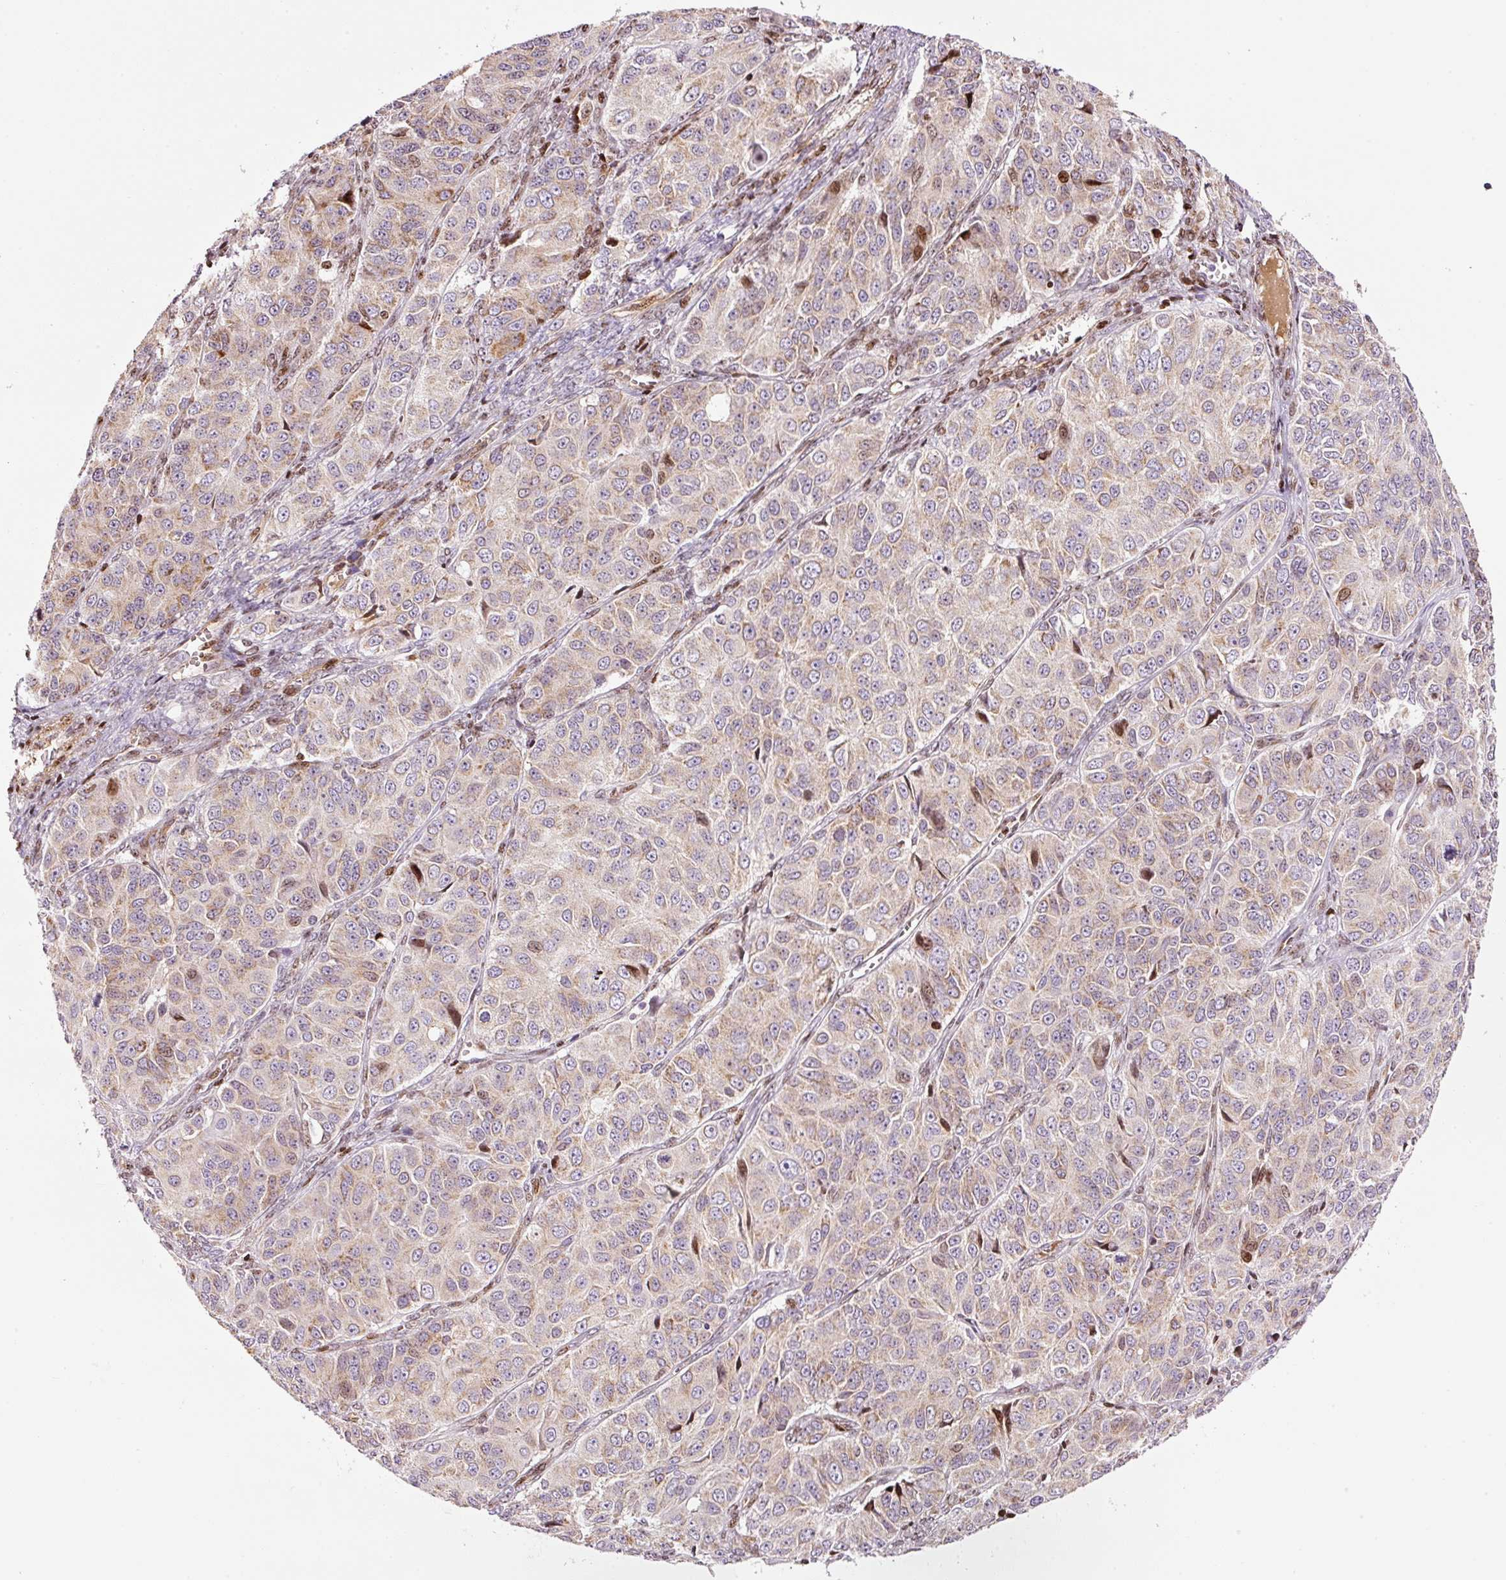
{"staining": {"intensity": "weak", "quantity": "25%-75%", "location": "cytoplasmic/membranous,nuclear"}, "tissue": "ovarian cancer", "cell_type": "Tumor cells", "image_type": "cancer", "snomed": [{"axis": "morphology", "description": "Carcinoma, endometroid"}, {"axis": "topography", "description": "Ovary"}], "caption": "Human ovarian cancer (endometroid carcinoma) stained for a protein (brown) displays weak cytoplasmic/membranous and nuclear positive positivity in approximately 25%-75% of tumor cells.", "gene": "TMEM8B", "patient": {"sex": "female", "age": 51}}